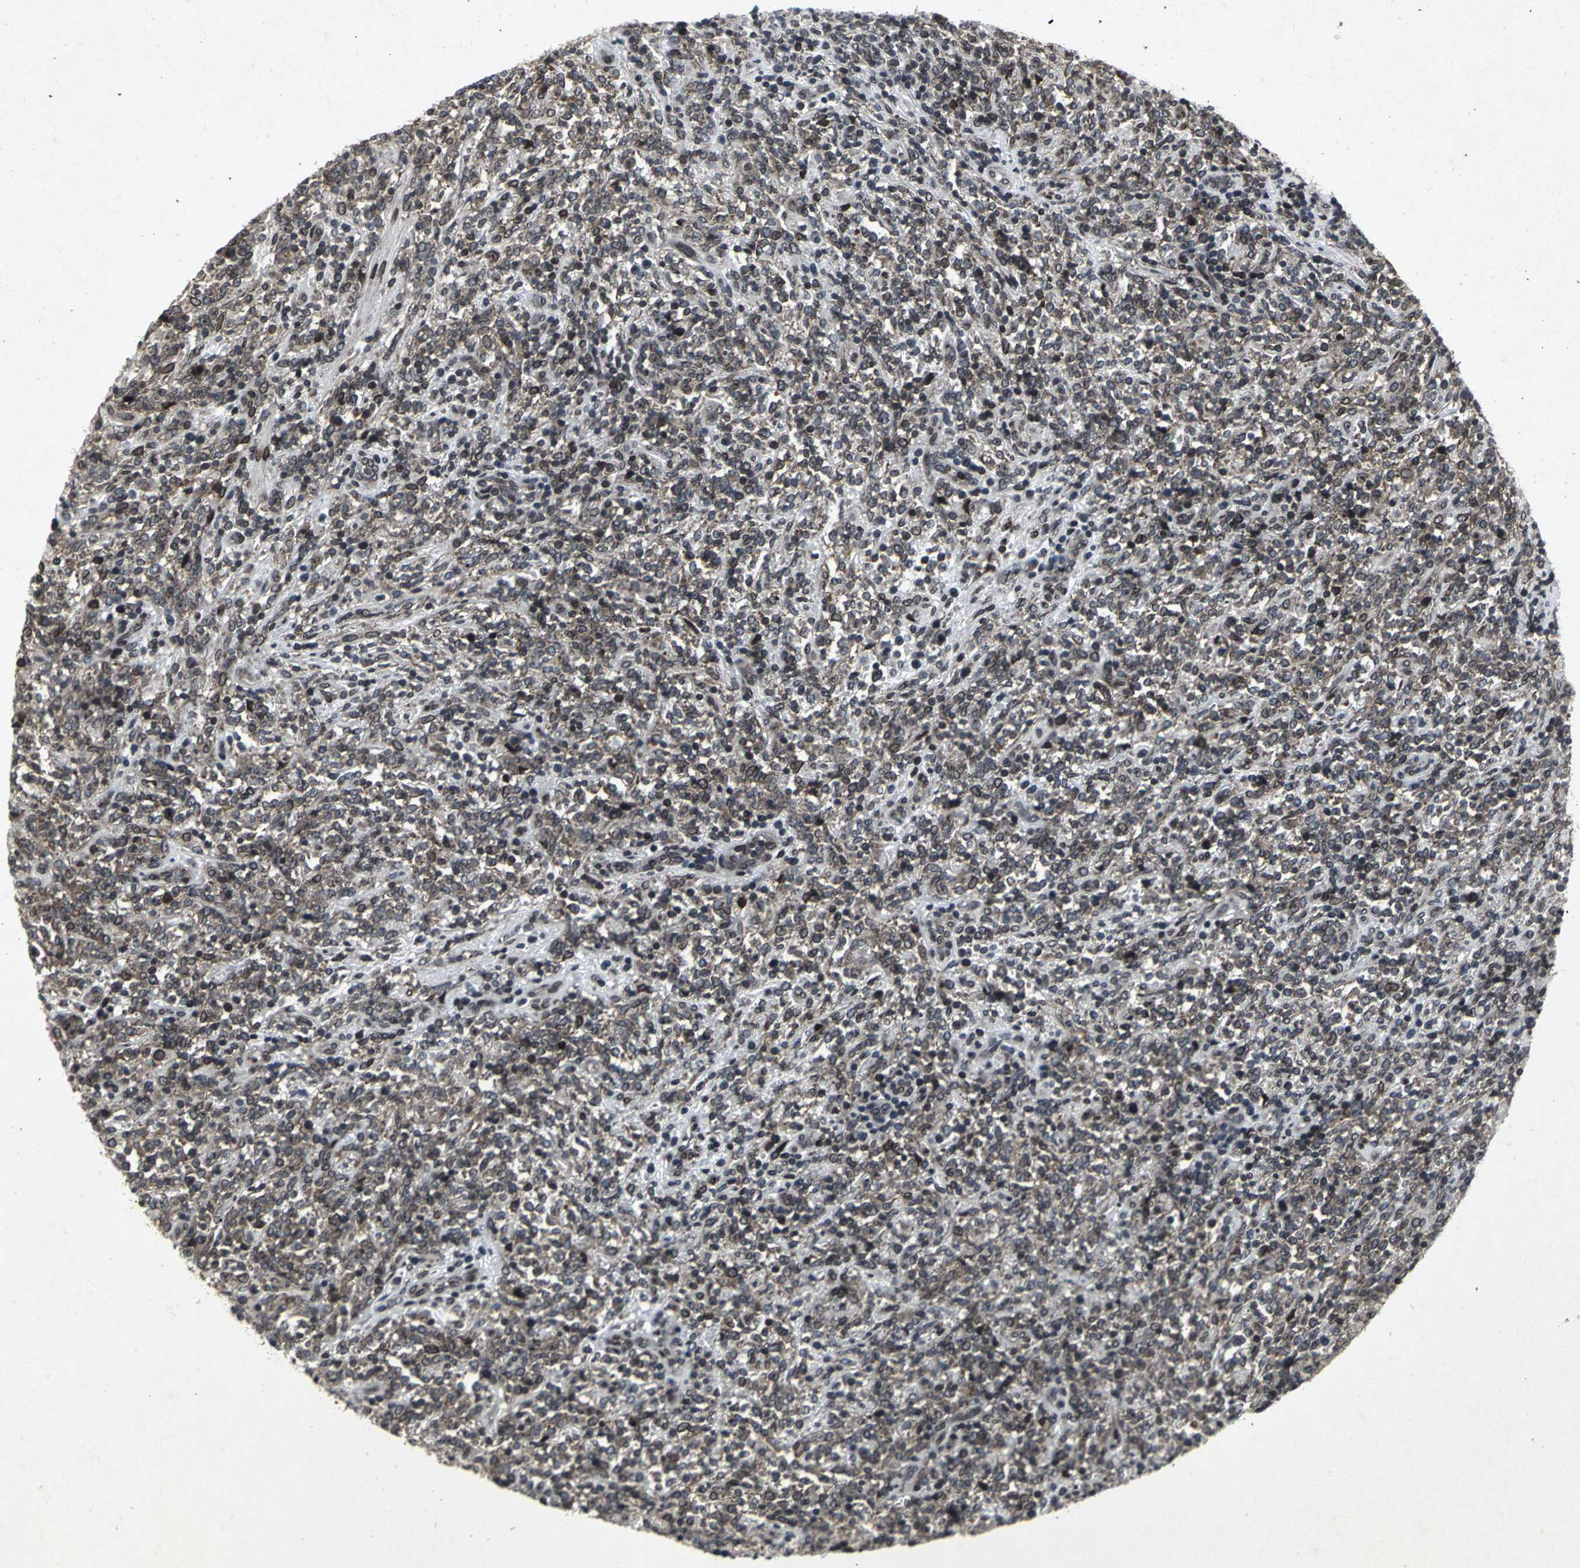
{"staining": {"intensity": "weak", "quantity": "25%-75%", "location": "cytoplasmic/membranous"}, "tissue": "lymphoma", "cell_type": "Tumor cells", "image_type": "cancer", "snomed": [{"axis": "morphology", "description": "Malignant lymphoma, non-Hodgkin's type, High grade"}, {"axis": "topography", "description": "Soft tissue"}], "caption": "A histopathology image of human high-grade malignant lymphoma, non-Hodgkin's type stained for a protein shows weak cytoplasmic/membranous brown staining in tumor cells. Nuclei are stained in blue.", "gene": "SH2B3", "patient": {"sex": "male", "age": 18}}